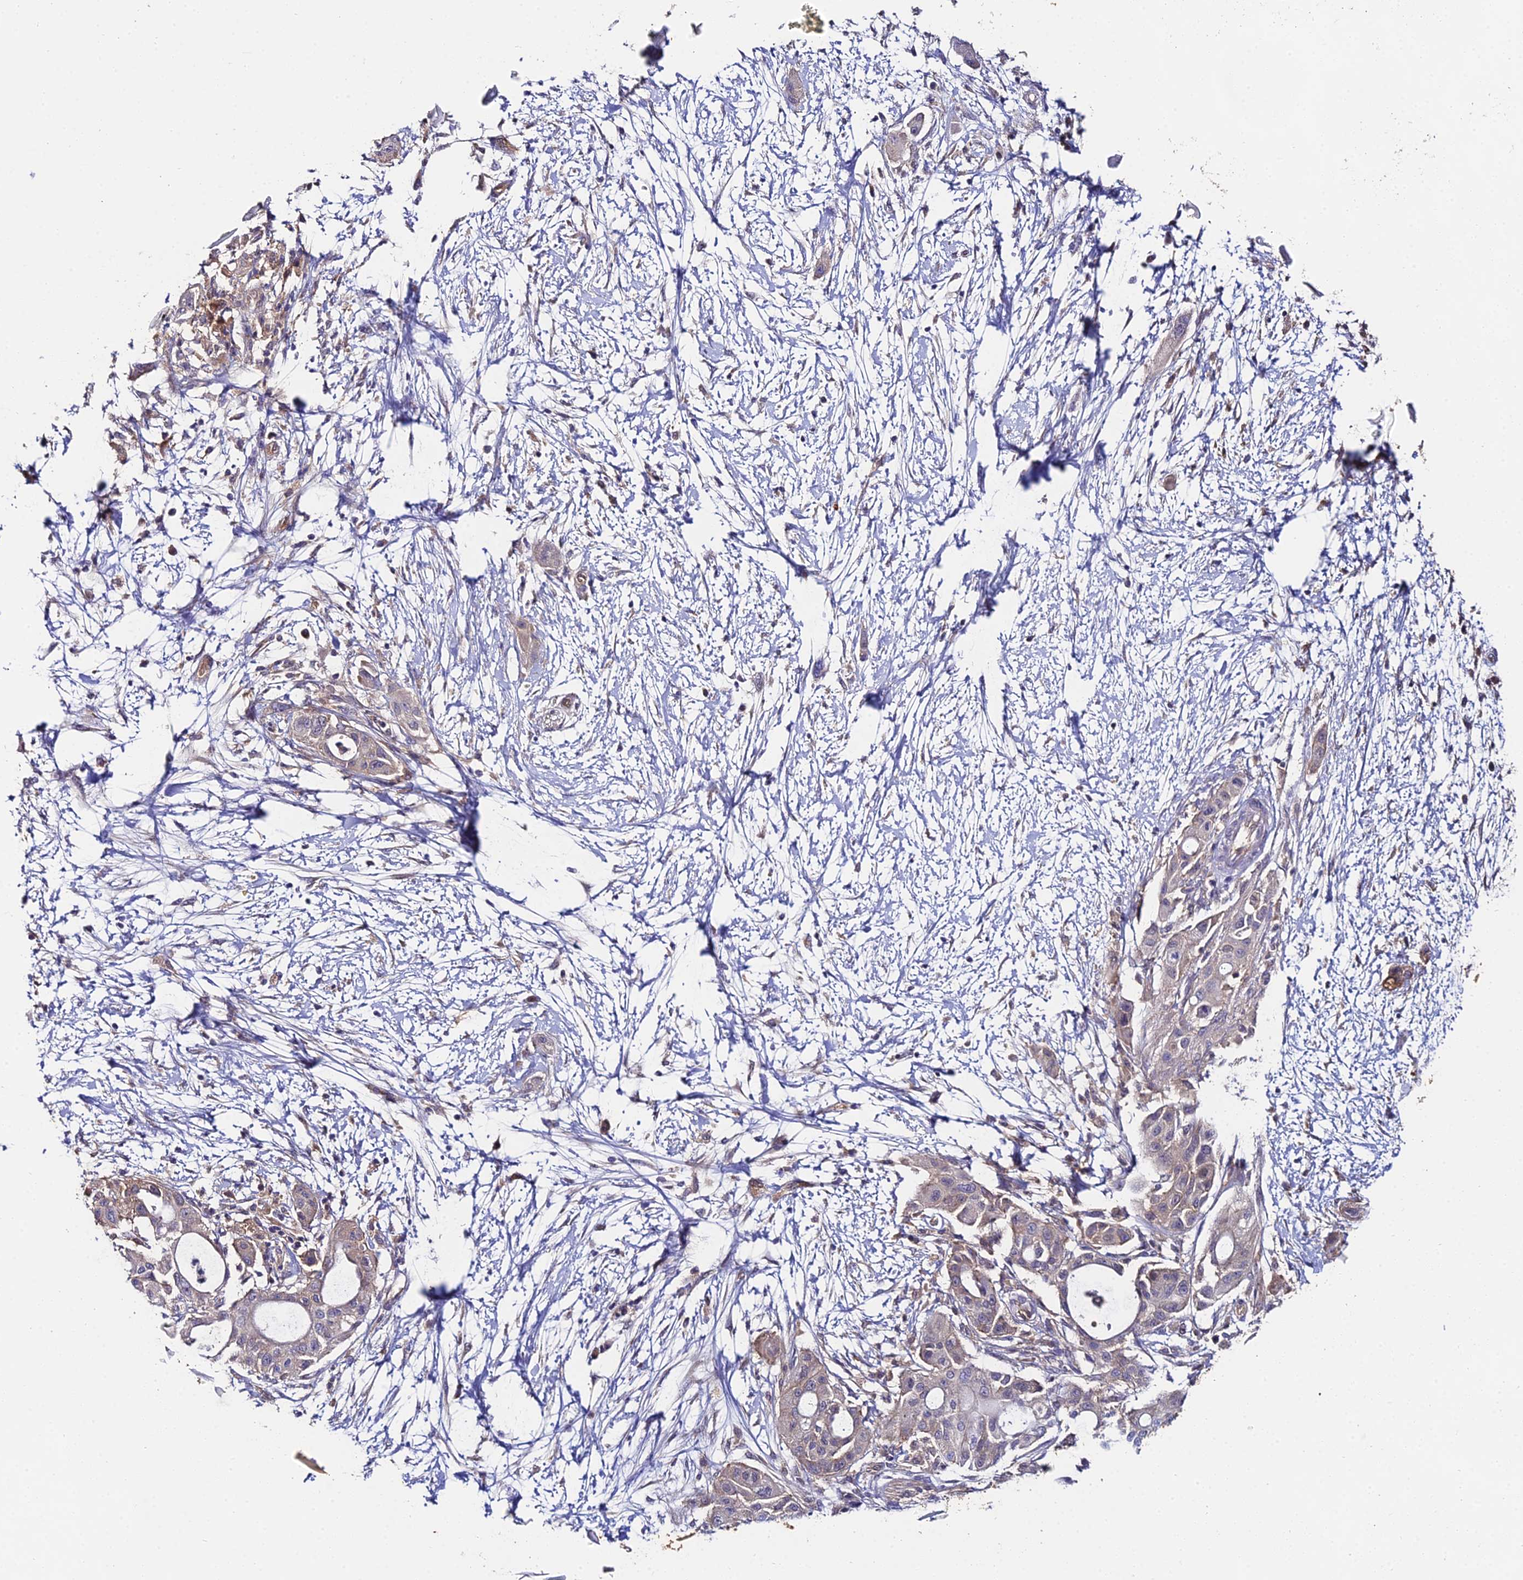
{"staining": {"intensity": "weak", "quantity": "<25%", "location": "cytoplasmic/membranous"}, "tissue": "pancreatic cancer", "cell_type": "Tumor cells", "image_type": "cancer", "snomed": [{"axis": "morphology", "description": "Adenocarcinoma, NOS"}, {"axis": "topography", "description": "Pancreas"}], "caption": "Tumor cells are negative for brown protein staining in pancreatic adenocarcinoma.", "gene": "PPP2R2C", "patient": {"sex": "male", "age": 68}}